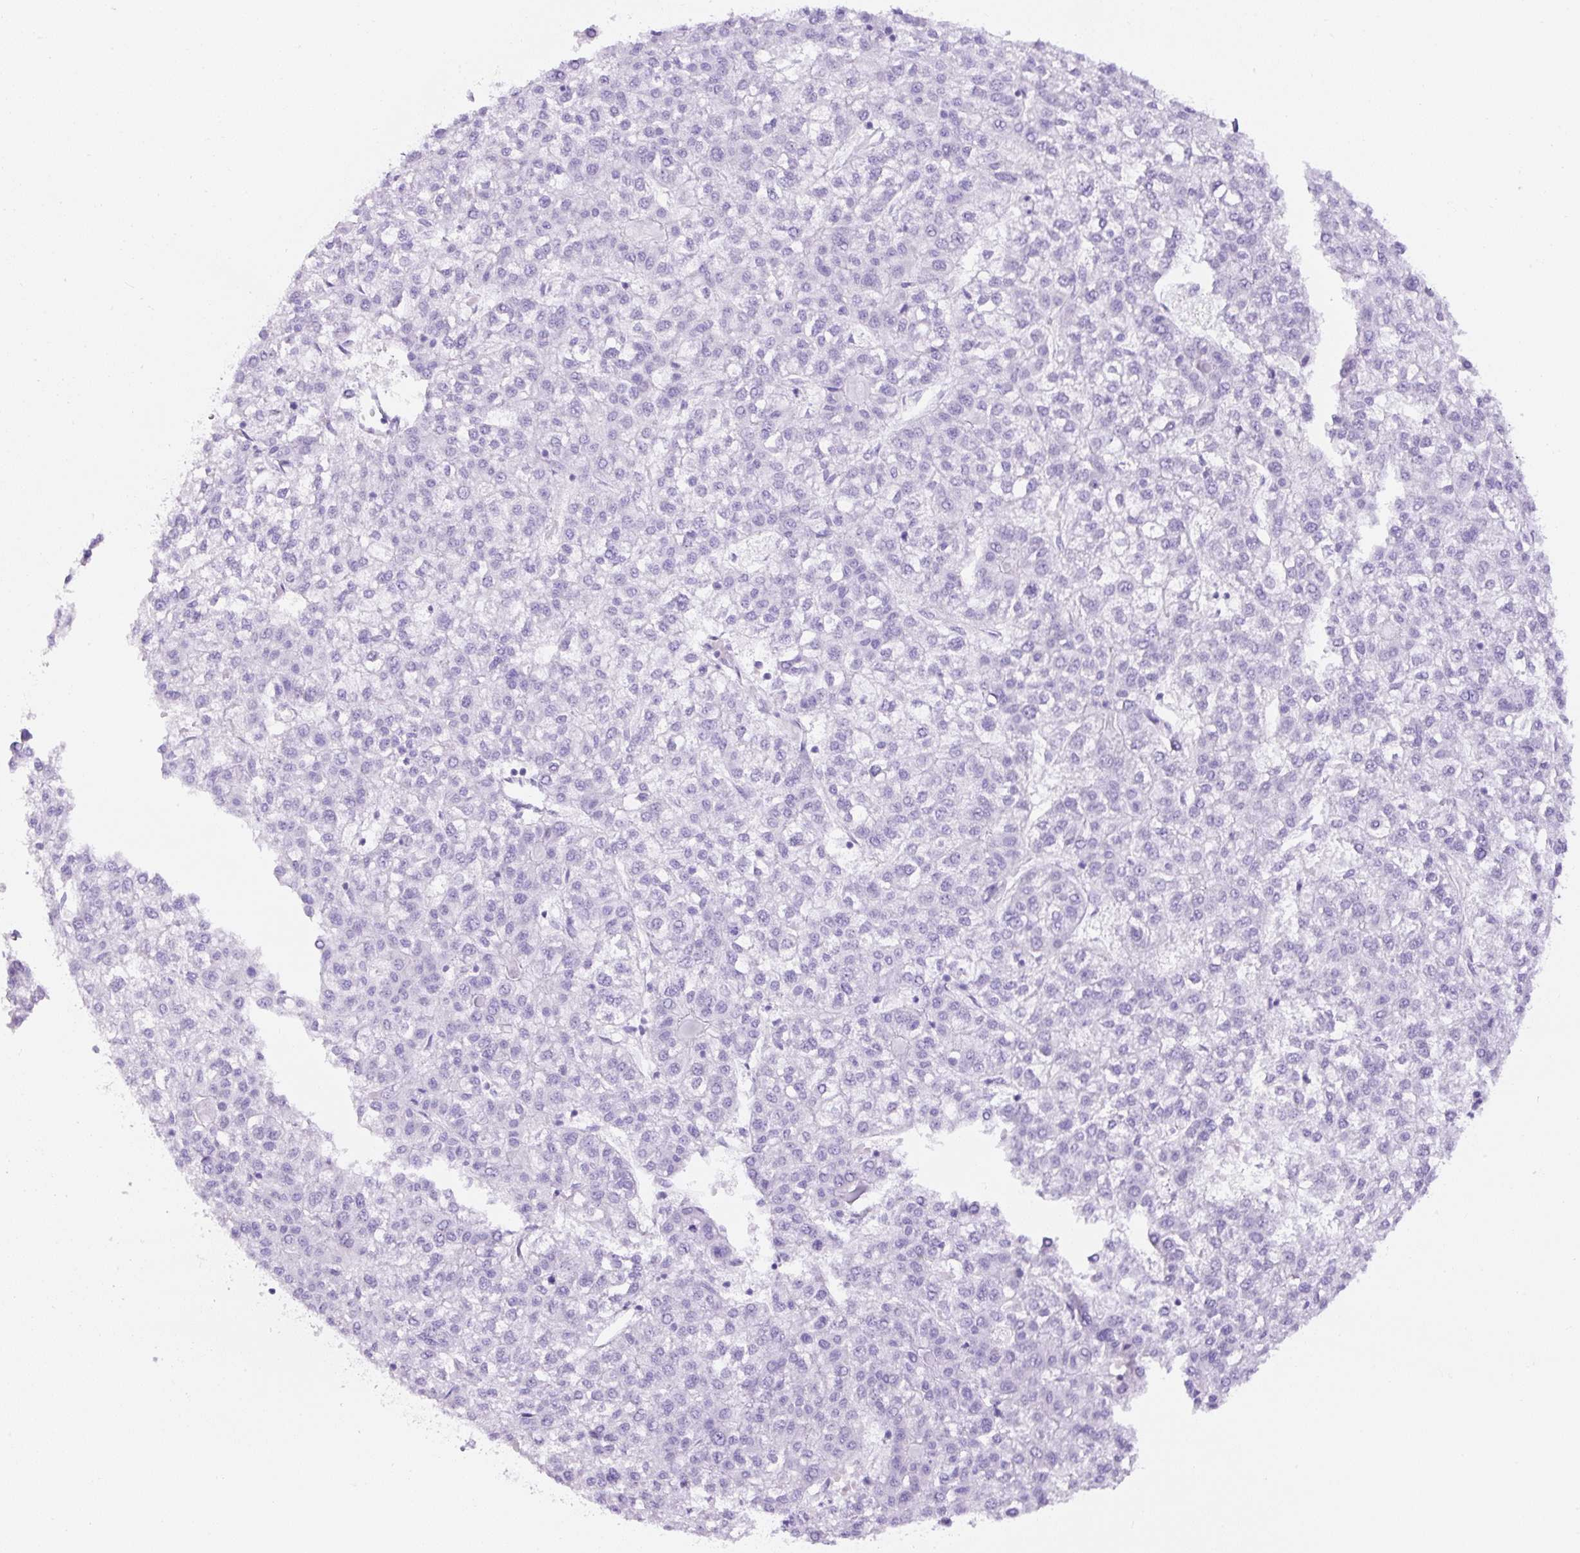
{"staining": {"intensity": "negative", "quantity": "none", "location": "none"}, "tissue": "liver cancer", "cell_type": "Tumor cells", "image_type": "cancer", "snomed": [{"axis": "morphology", "description": "Carcinoma, Hepatocellular, NOS"}, {"axis": "topography", "description": "Liver"}], "caption": "This image is of hepatocellular carcinoma (liver) stained with IHC to label a protein in brown with the nuclei are counter-stained blue. There is no positivity in tumor cells.", "gene": "TMEM200B", "patient": {"sex": "female", "age": 43}}